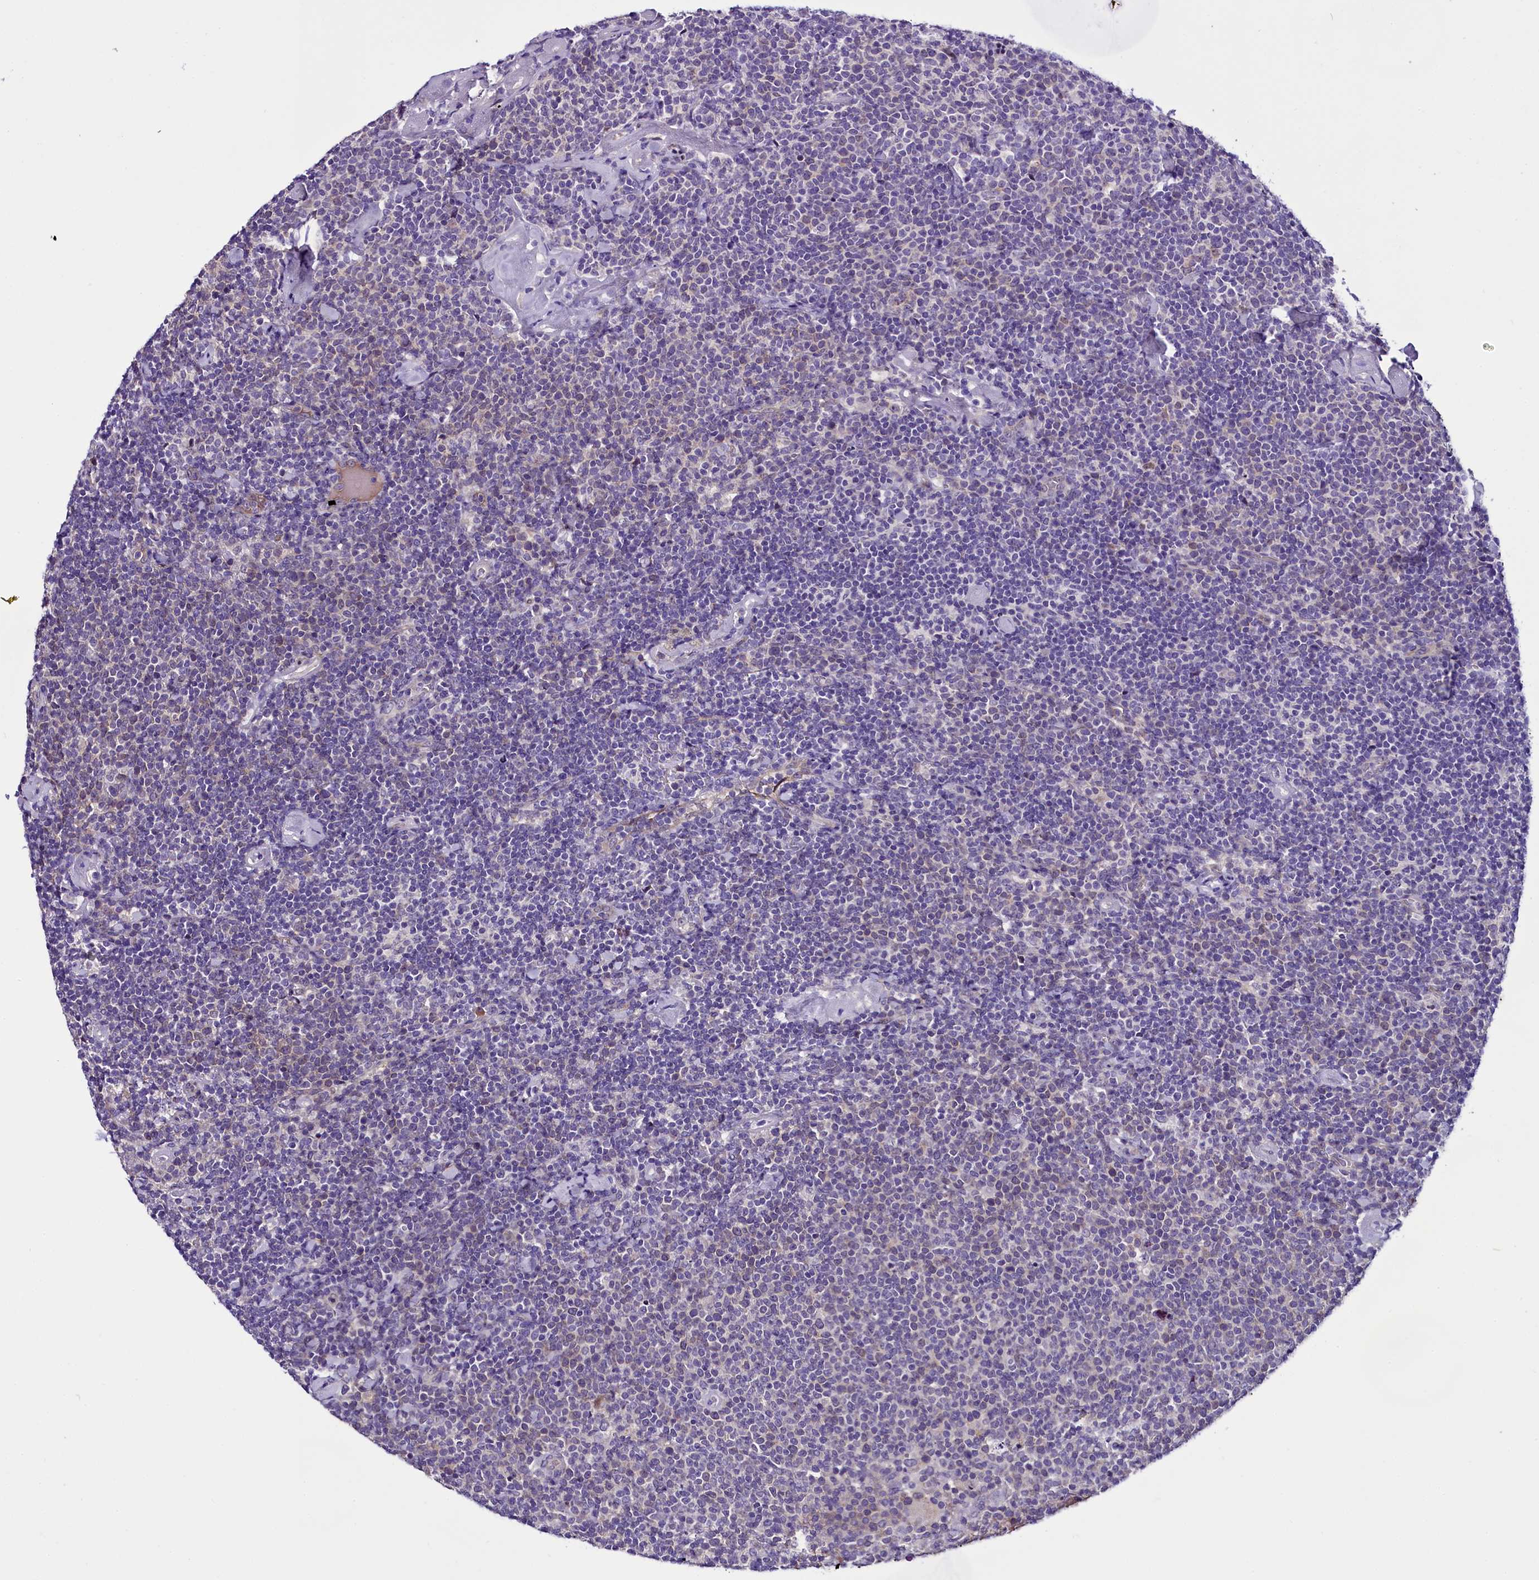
{"staining": {"intensity": "negative", "quantity": "none", "location": "none"}, "tissue": "lymphoma", "cell_type": "Tumor cells", "image_type": "cancer", "snomed": [{"axis": "morphology", "description": "Malignant lymphoma, non-Hodgkin's type, High grade"}, {"axis": "topography", "description": "Lymph node"}], "caption": "Immunohistochemistry (IHC) image of lymphoma stained for a protein (brown), which exhibits no positivity in tumor cells. The staining was performed using DAB (3,3'-diaminobenzidine) to visualize the protein expression in brown, while the nuclei were stained in blue with hematoxylin (Magnification: 20x).", "gene": "C9orf40", "patient": {"sex": "male", "age": 61}}